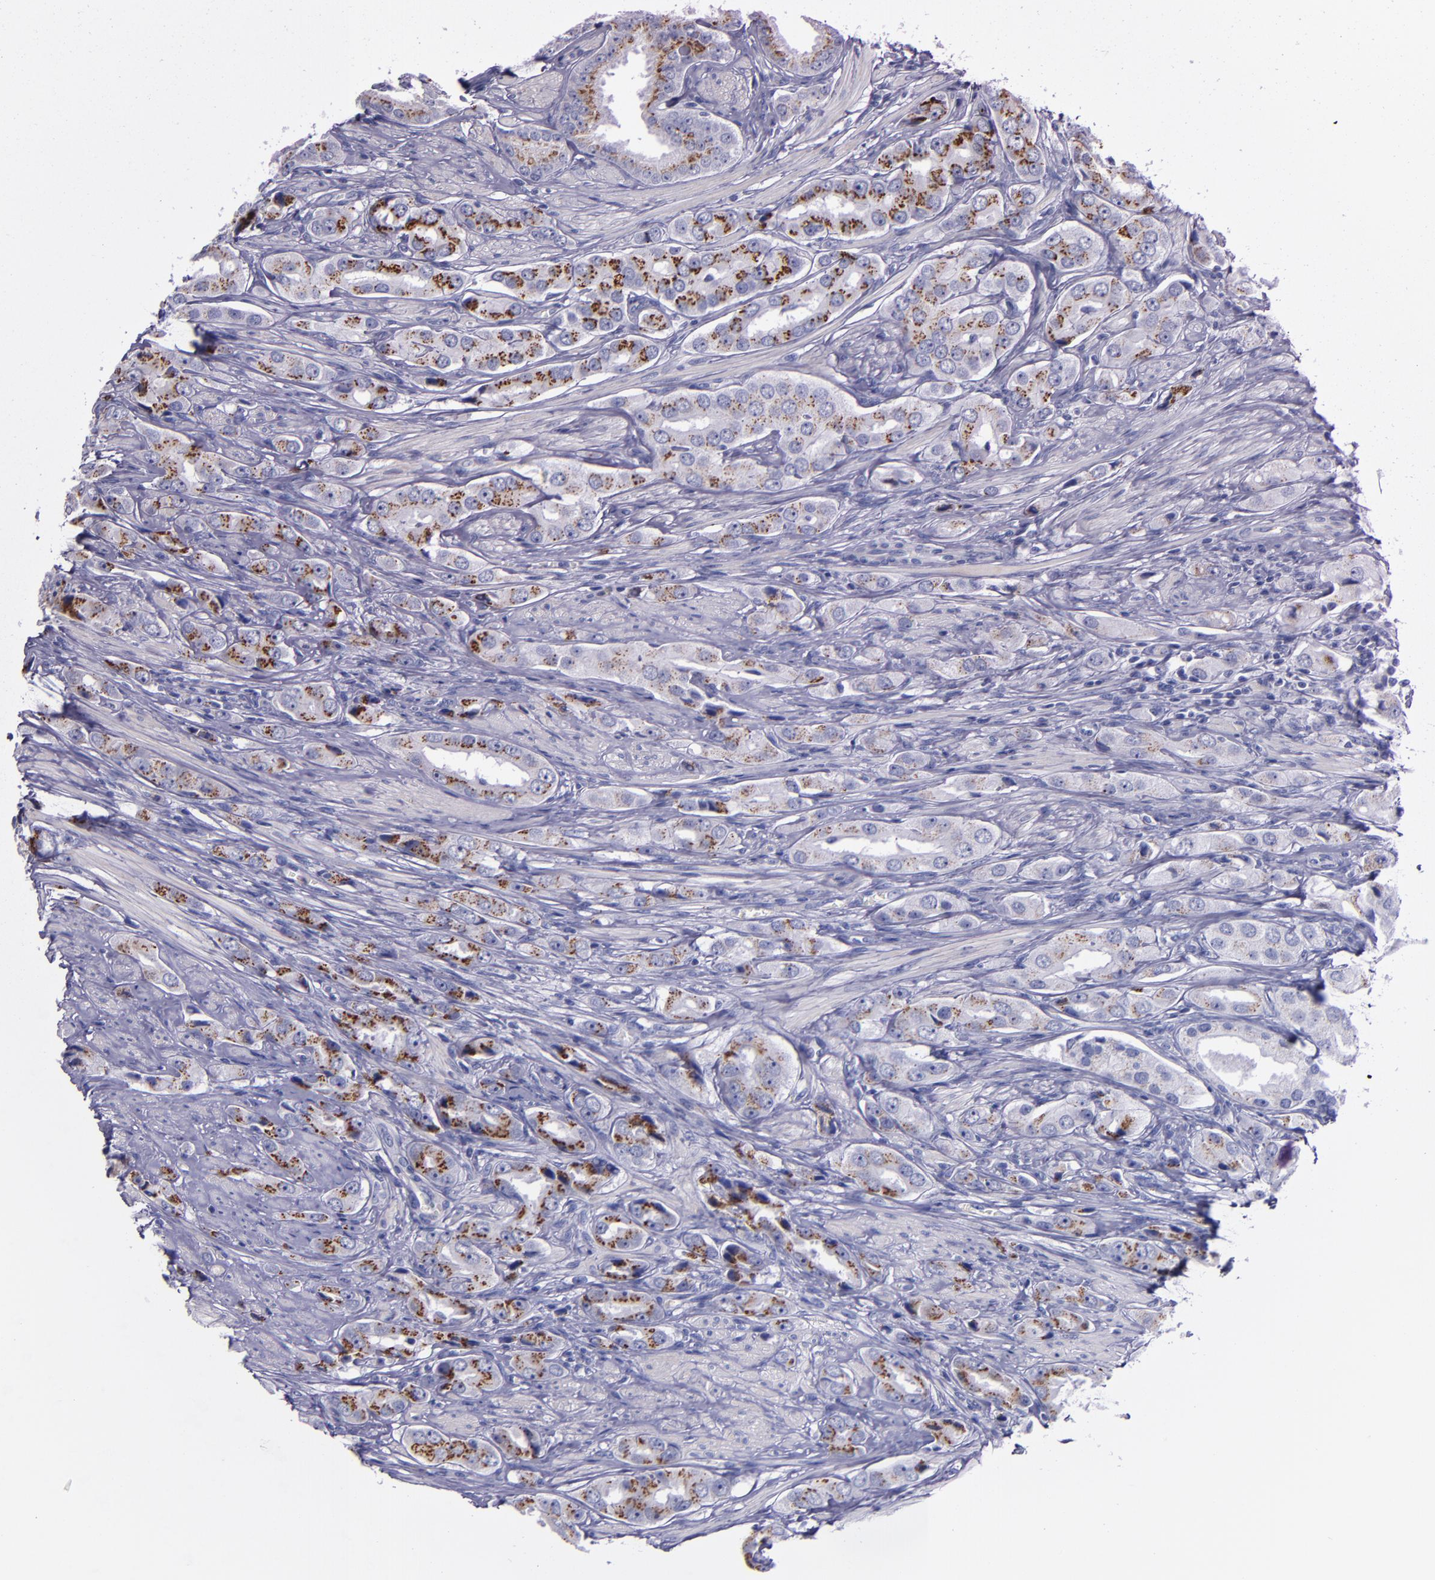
{"staining": {"intensity": "strong", "quantity": ">75%", "location": "cytoplasmic/membranous"}, "tissue": "prostate cancer", "cell_type": "Tumor cells", "image_type": "cancer", "snomed": [{"axis": "morphology", "description": "Adenocarcinoma, Medium grade"}, {"axis": "topography", "description": "Prostate"}], "caption": "A high-resolution image shows IHC staining of prostate medium-grade adenocarcinoma, which shows strong cytoplasmic/membranous positivity in approximately >75% of tumor cells. (IHC, brightfield microscopy, high magnification).", "gene": "RAB41", "patient": {"sex": "male", "age": 53}}